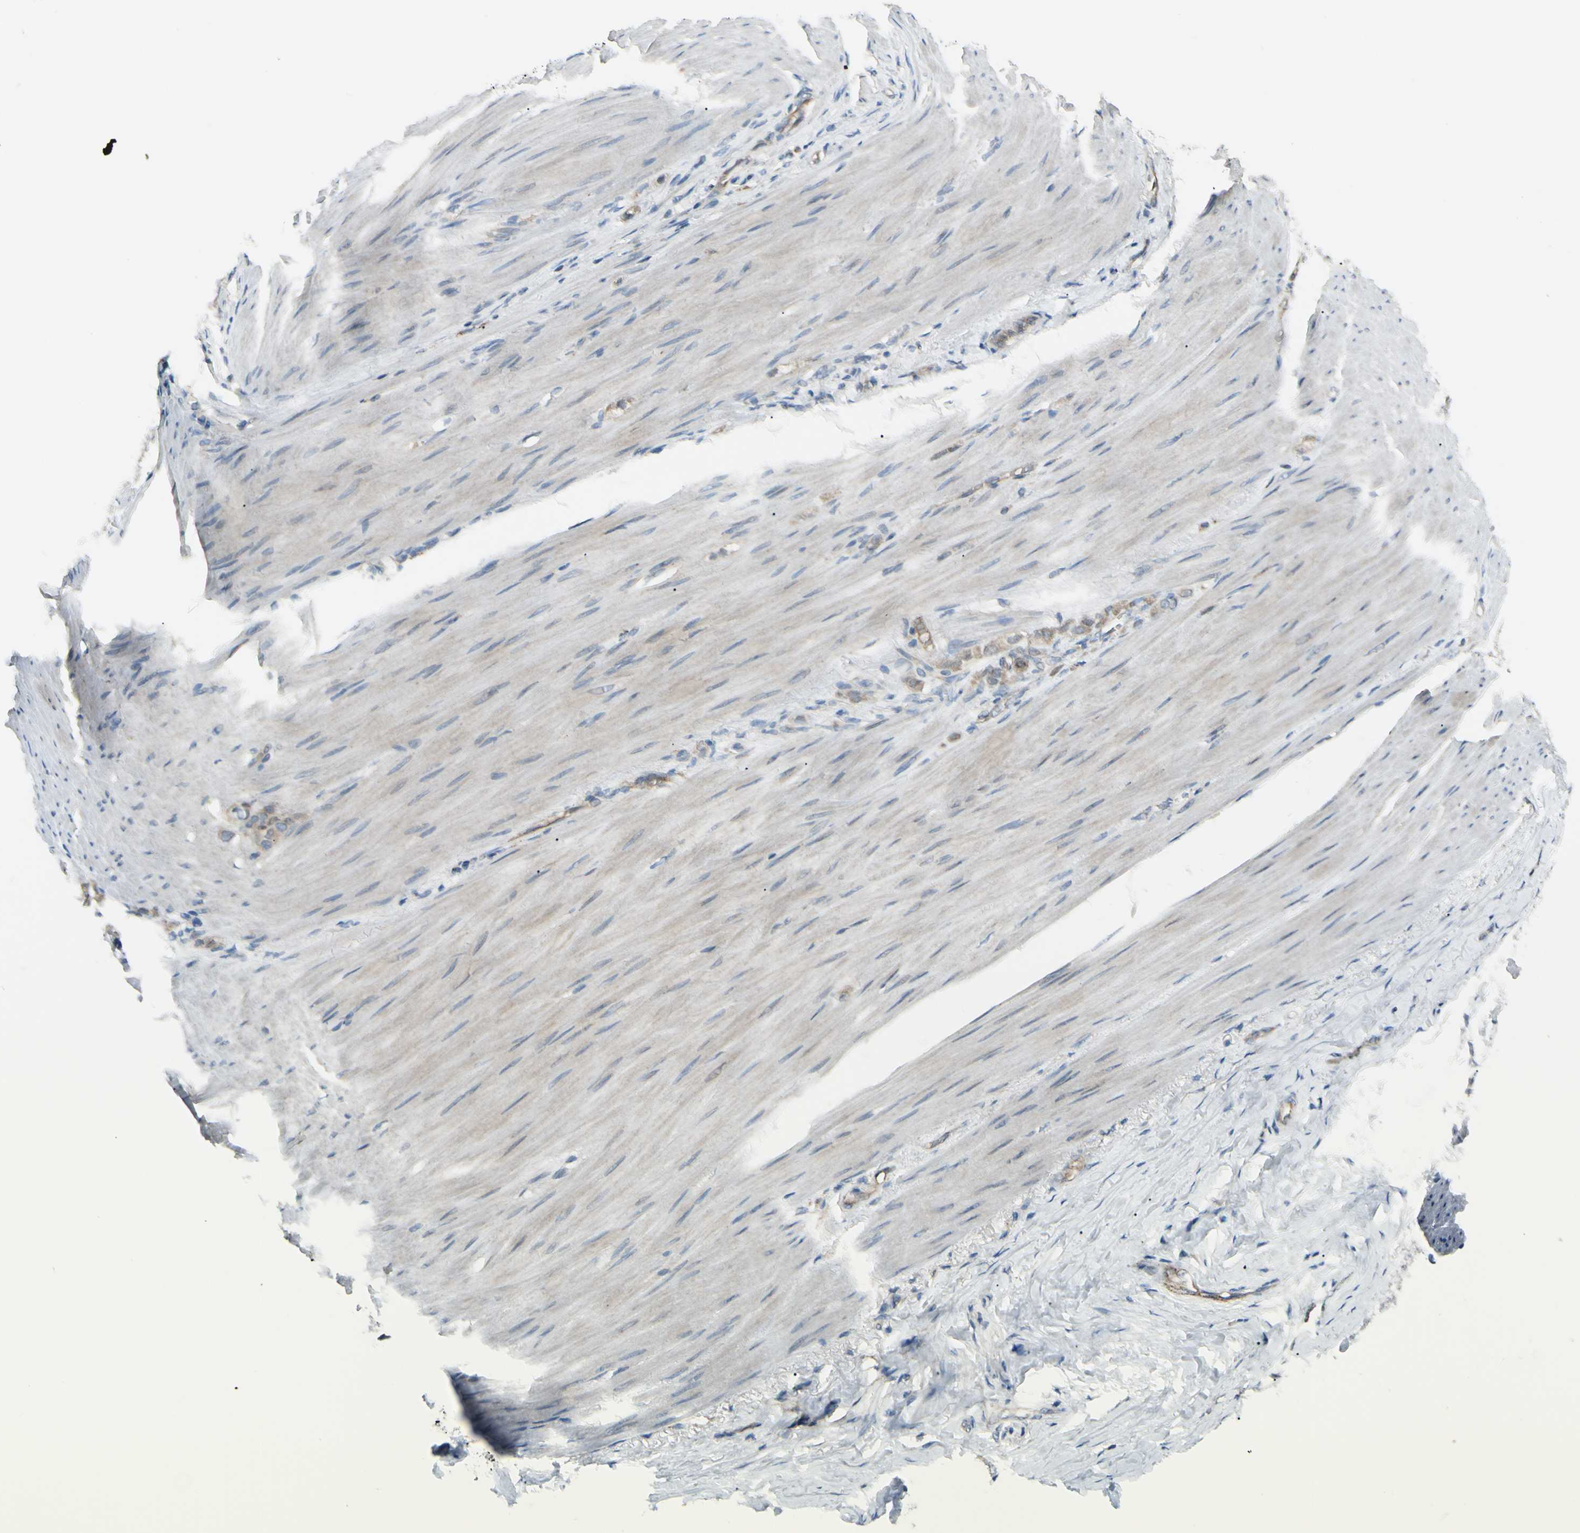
{"staining": {"intensity": "weak", "quantity": ">75%", "location": "cytoplasmic/membranous"}, "tissue": "stomach cancer", "cell_type": "Tumor cells", "image_type": "cancer", "snomed": [{"axis": "morphology", "description": "Adenocarcinoma, NOS"}, {"axis": "topography", "description": "Stomach"}], "caption": "IHC micrograph of stomach adenocarcinoma stained for a protein (brown), which reveals low levels of weak cytoplasmic/membranous staining in about >75% of tumor cells.", "gene": "LMTK2", "patient": {"sex": "male", "age": 82}}